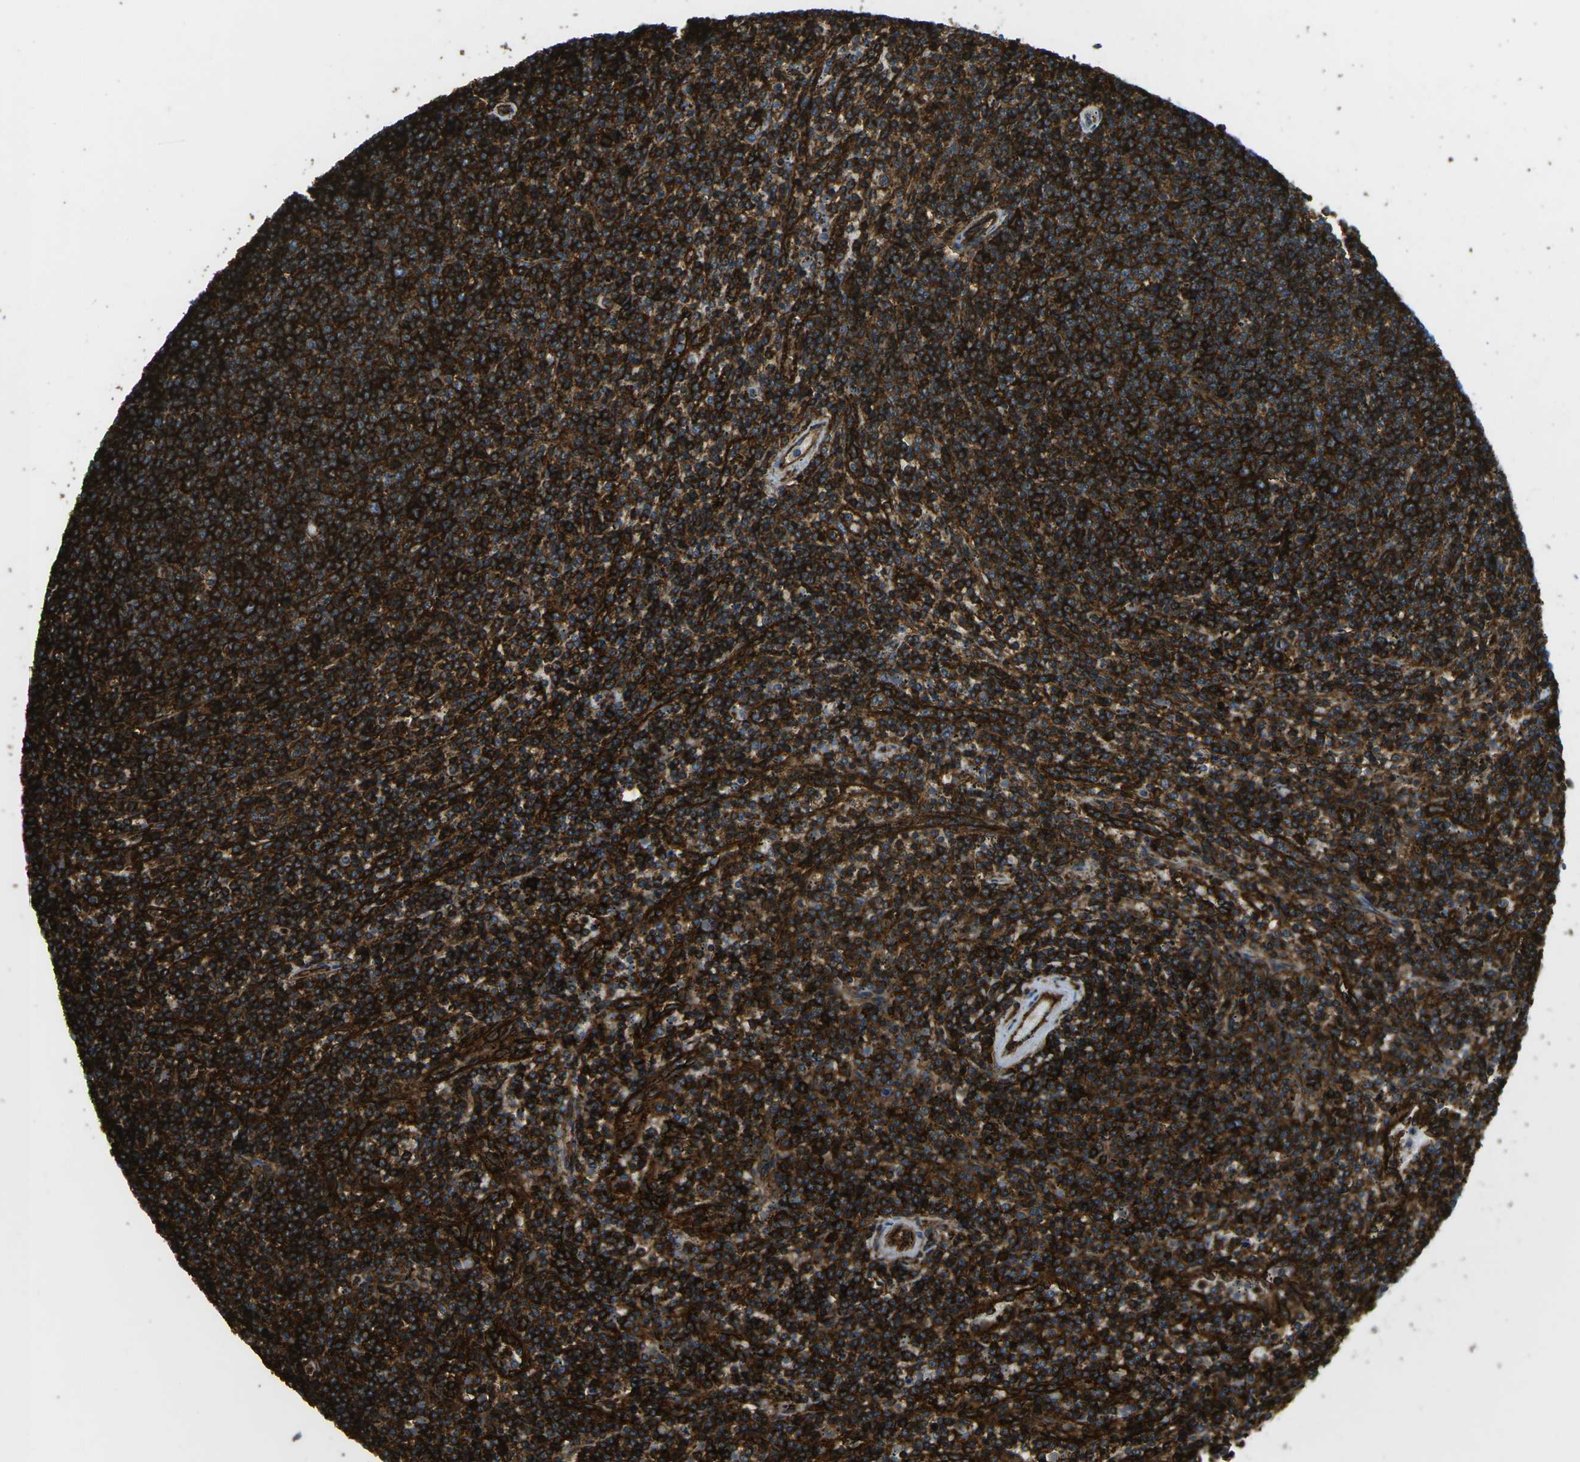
{"staining": {"intensity": "strong", "quantity": ">75%", "location": "cytoplasmic/membranous"}, "tissue": "lymphoma", "cell_type": "Tumor cells", "image_type": "cancer", "snomed": [{"axis": "morphology", "description": "Malignant lymphoma, non-Hodgkin's type, Low grade"}, {"axis": "topography", "description": "Spleen"}], "caption": "A high-resolution micrograph shows immunohistochemistry staining of lymphoma, which shows strong cytoplasmic/membranous positivity in about >75% of tumor cells. (IHC, brightfield microscopy, high magnification).", "gene": "HLA-B", "patient": {"sex": "female", "age": 50}}